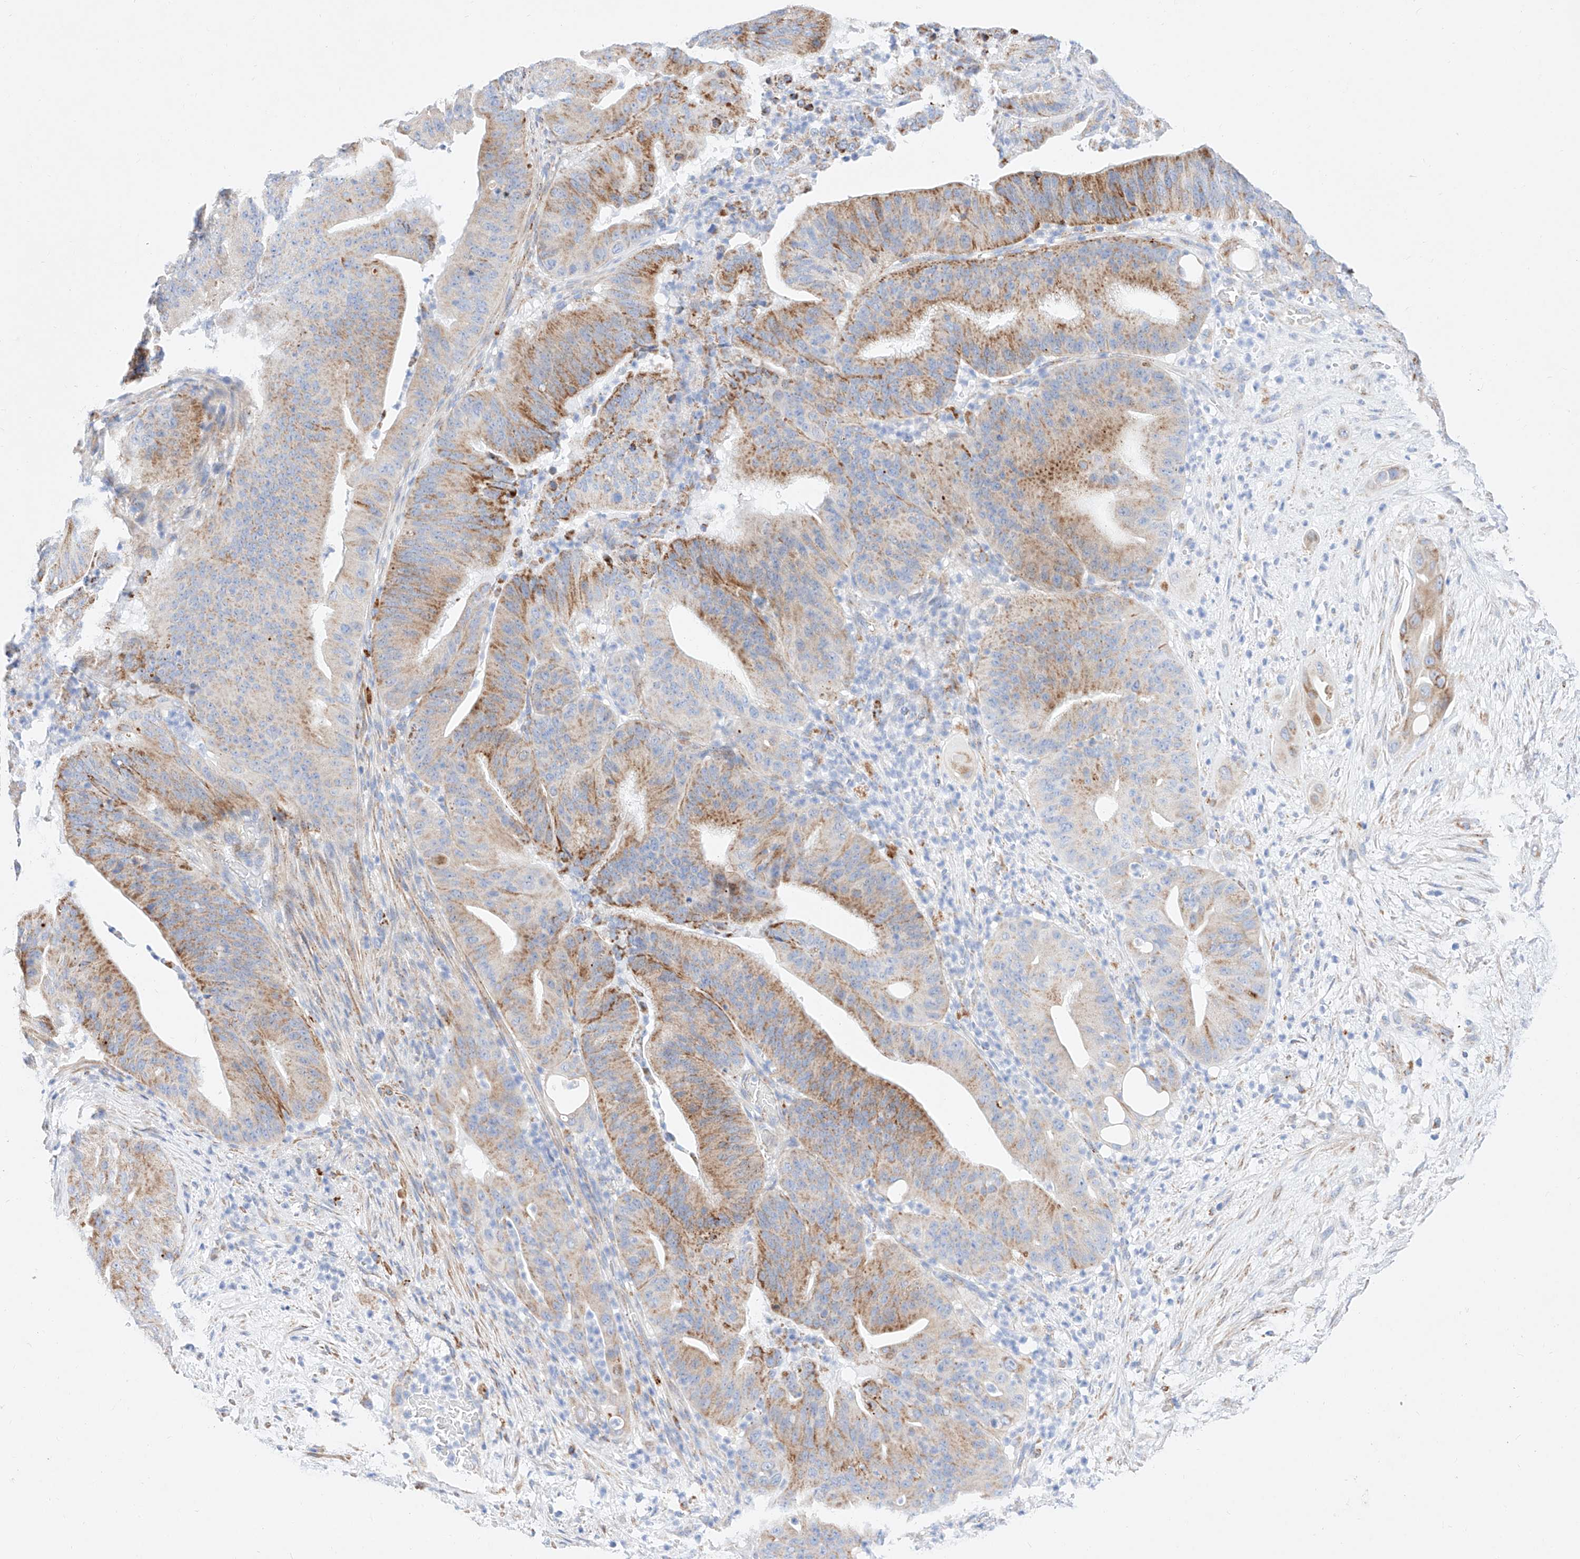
{"staining": {"intensity": "moderate", "quantity": ">75%", "location": "cytoplasmic/membranous"}, "tissue": "pancreatic cancer", "cell_type": "Tumor cells", "image_type": "cancer", "snomed": [{"axis": "morphology", "description": "Adenocarcinoma, NOS"}, {"axis": "topography", "description": "Pancreas"}], "caption": "Brown immunohistochemical staining in pancreatic cancer (adenocarcinoma) shows moderate cytoplasmic/membranous staining in approximately >75% of tumor cells. (IHC, brightfield microscopy, high magnification).", "gene": "C6orf62", "patient": {"sex": "female", "age": 77}}